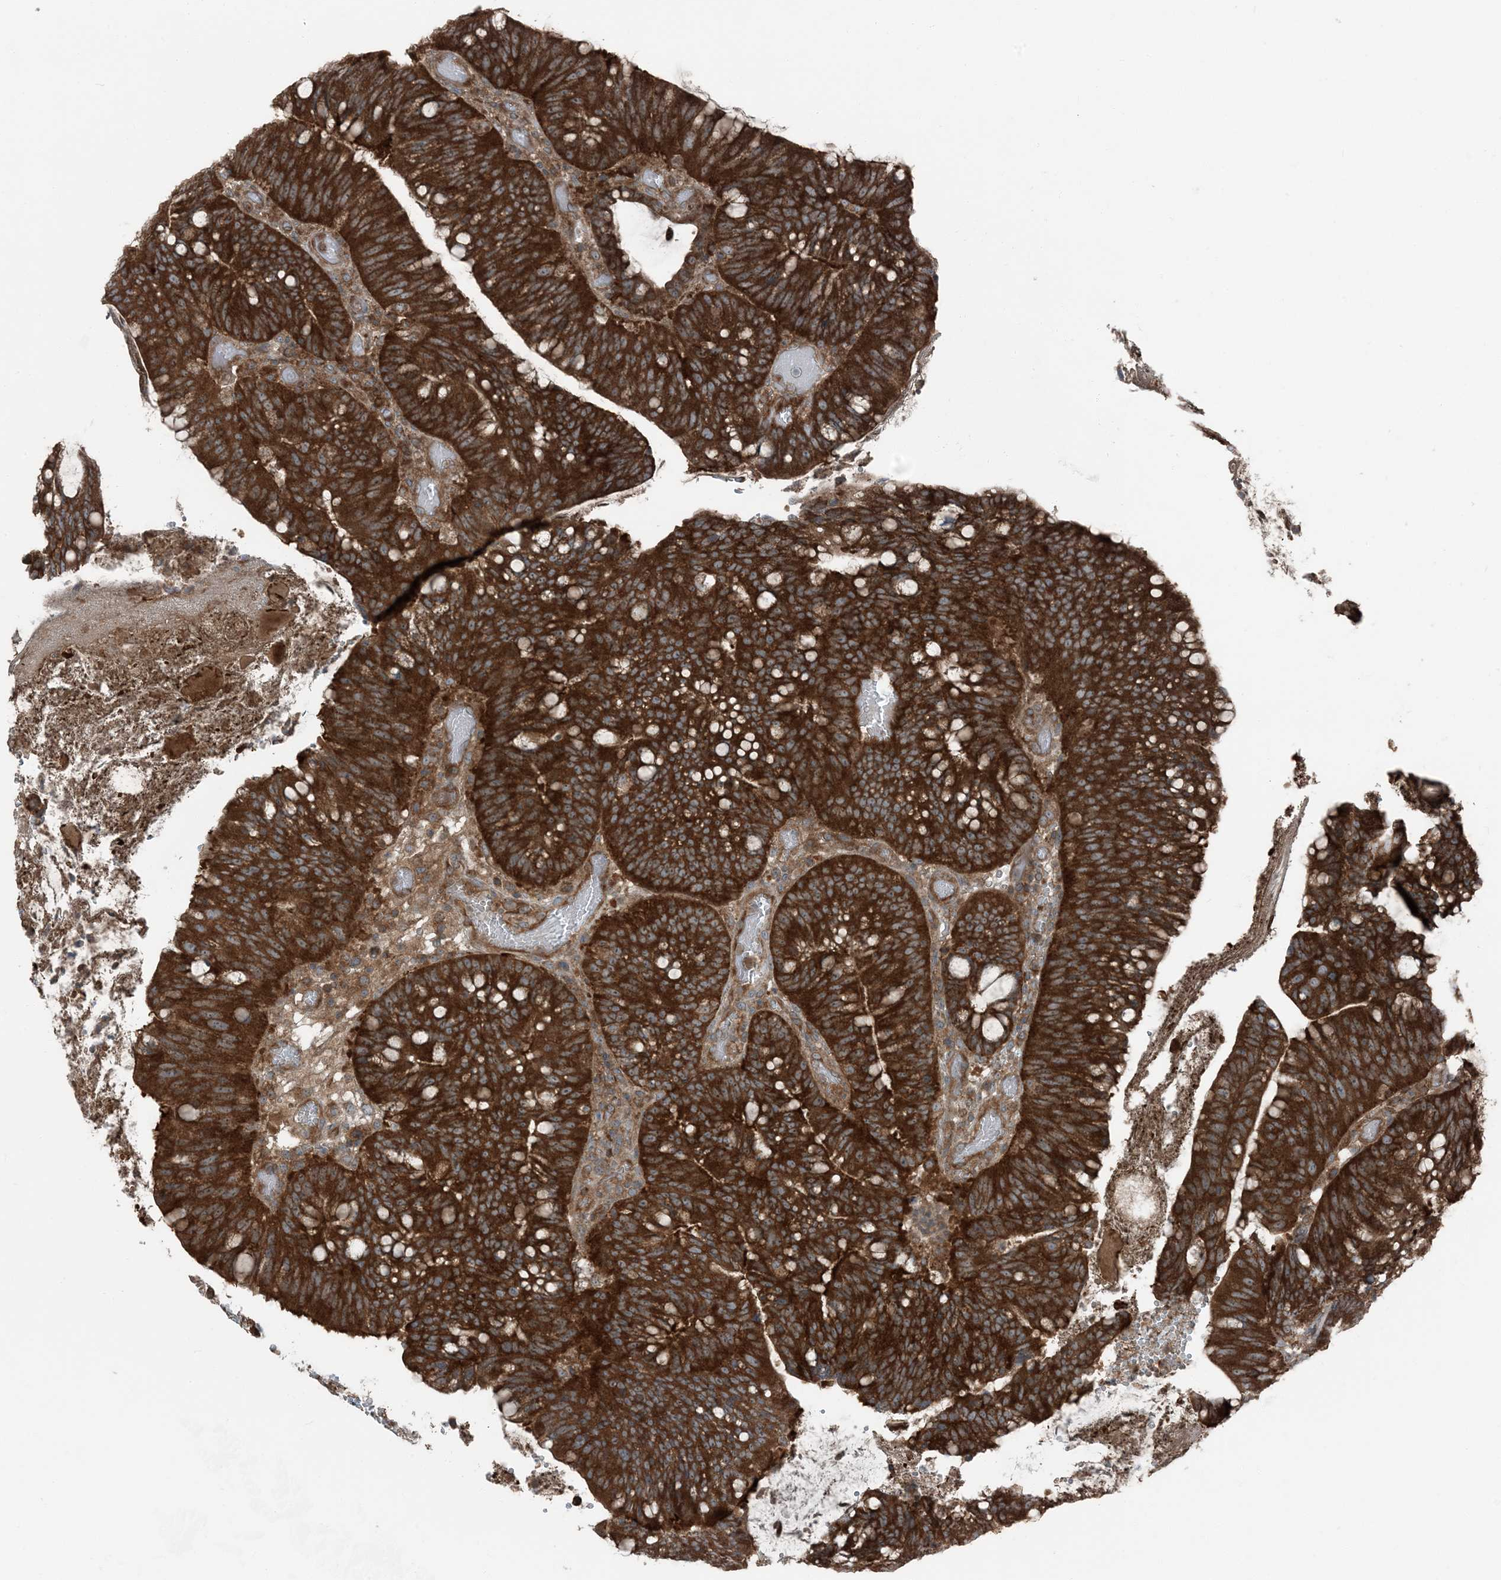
{"staining": {"intensity": "strong", "quantity": ">75%", "location": "cytoplasmic/membranous"}, "tissue": "colorectal cancer", "cell_type": "Tumor cells", "image_type": "cancer", "snomed": [{"axis": "morphology", "description": "Adenocarcinoma, NOS"}, {"axis": "topography", "description": "Colon"}], "caption": "Colorectal adenocarcinoma stained with IHC exhibits strong cytoplasmic/membranous expression in about >75% of tumor cells. Ihc stains the protein of interest in brown and the nuclei are stained blue.", "gene": "RAB3GAP1", "patient": {"sex": "female", "age": 66}}